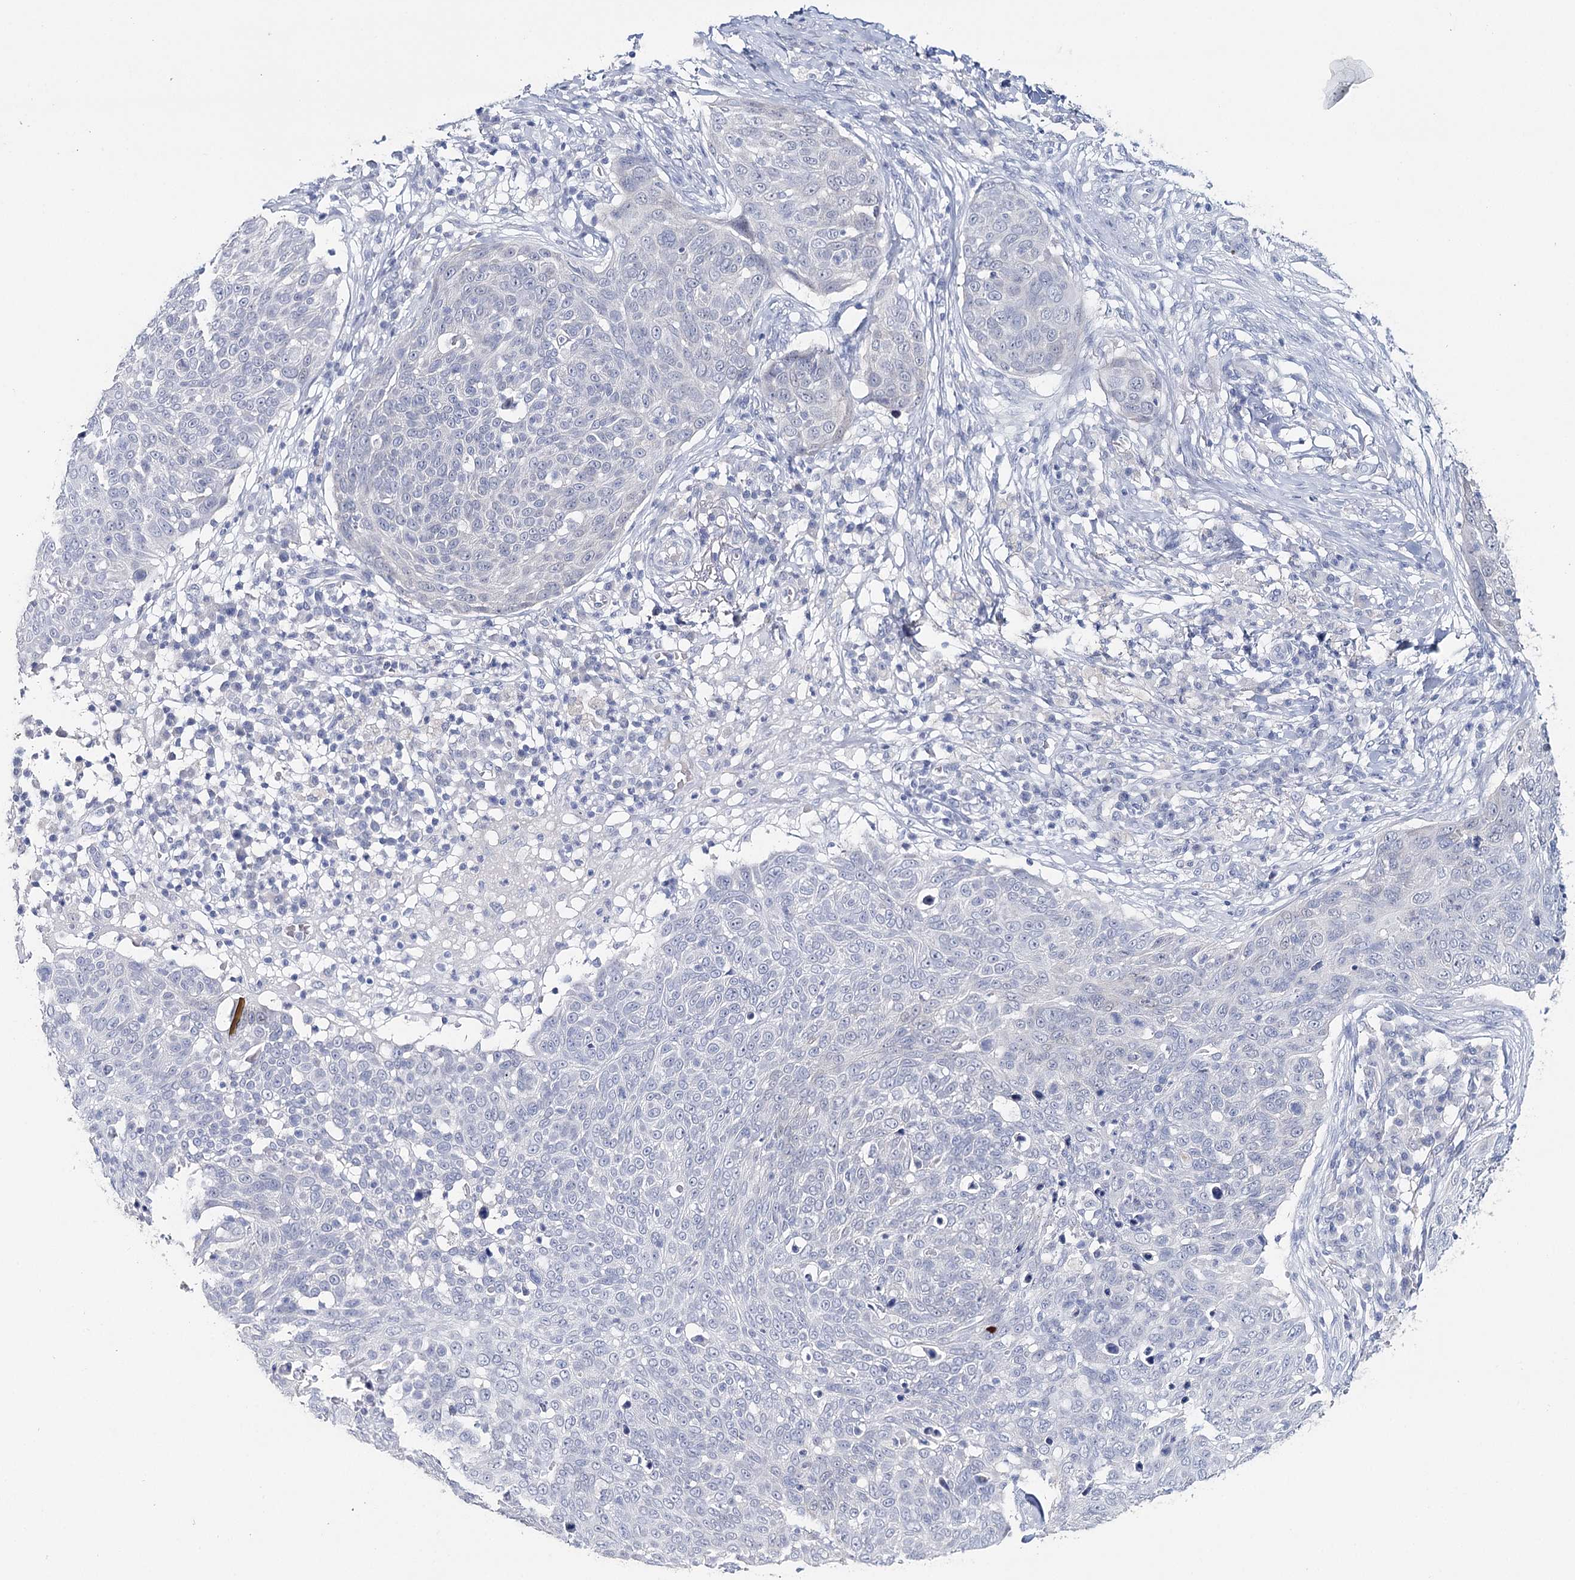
{"staining": {"intensity": "negative", "quantity": "none", "location": "none"}, "tissue": "skin cancer", "cell_type": "Tumor cells", "image_type": "cancer", "snomed": [{"axis": "morphology", "description": "Squamous cell carcinoma in situ, NOS"}, {"axis": "morphology", "description": "Squamous cell carcinoma, NOS"}, {"axis": "topography", "description": "Skin"}], "caption": "The micrograph demonstrates no significant positivity in tumor cells of skin squamous cell carcinoma in situ. (DAB (3,3'-diaminobenzidine) immunohistochemistry (IHC), high magnification).", "gene": "HSPA4L", "patient": {"sex": "male", "age": 93}}